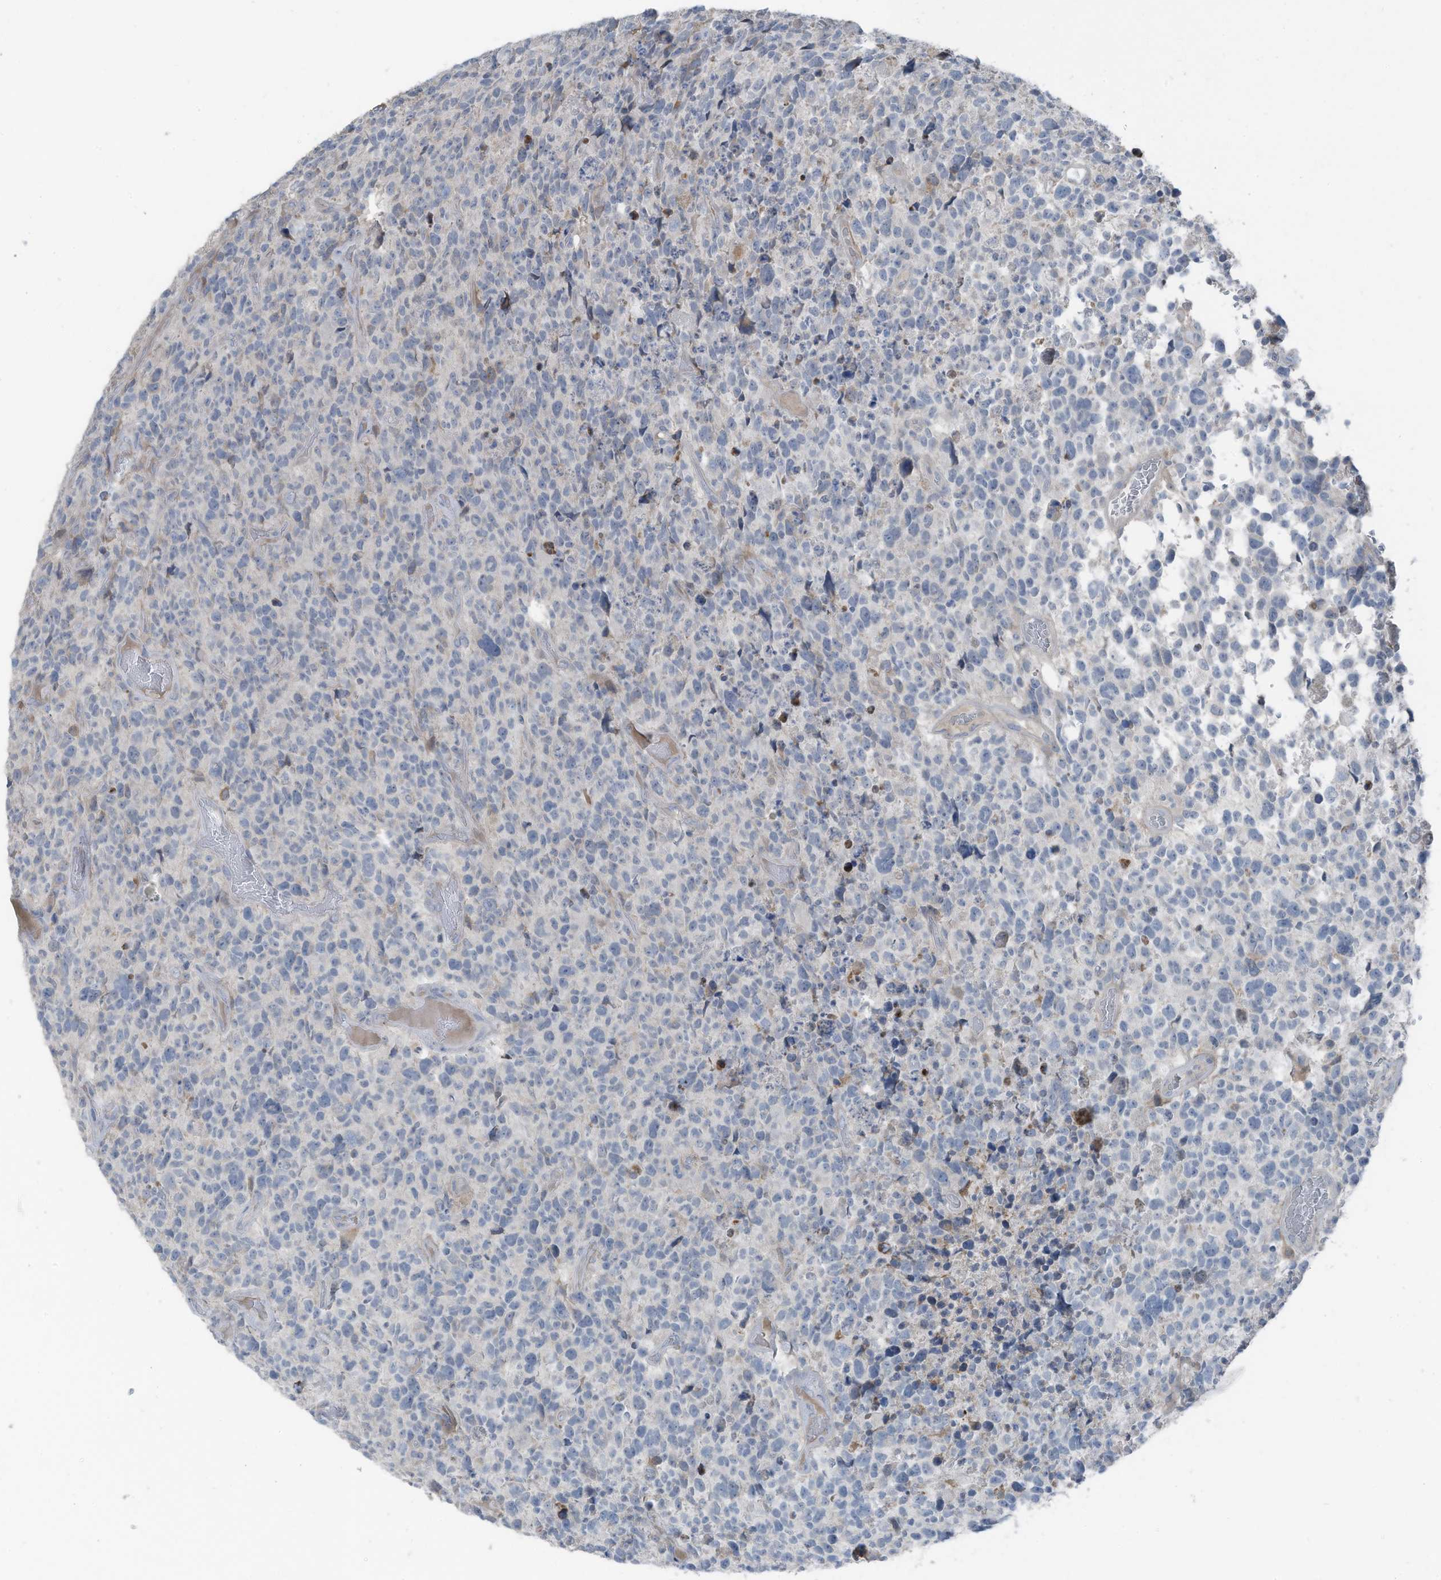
{"staining": {"intensity": "negative", "quantity": "none", "location": "none"}, "tissue": "glioma", "cell_type": "Tumor cells", "image_type": "cancer", "snomed": [{"axis": "morphology", "description": "Glioma, malignant, High grade"}, {"axis": "topography", "description": "Brain"}], "caption": "Immunohistochemistry image of neoplastic tissue: human malignant glioma (high-grade) stained with DAB (3,3'-diaminobenzidine) exhibits no significant protein staining in tumor cells.", "gene": "ARHGEF33", "patient": {"sex": "male", "age": 69}}